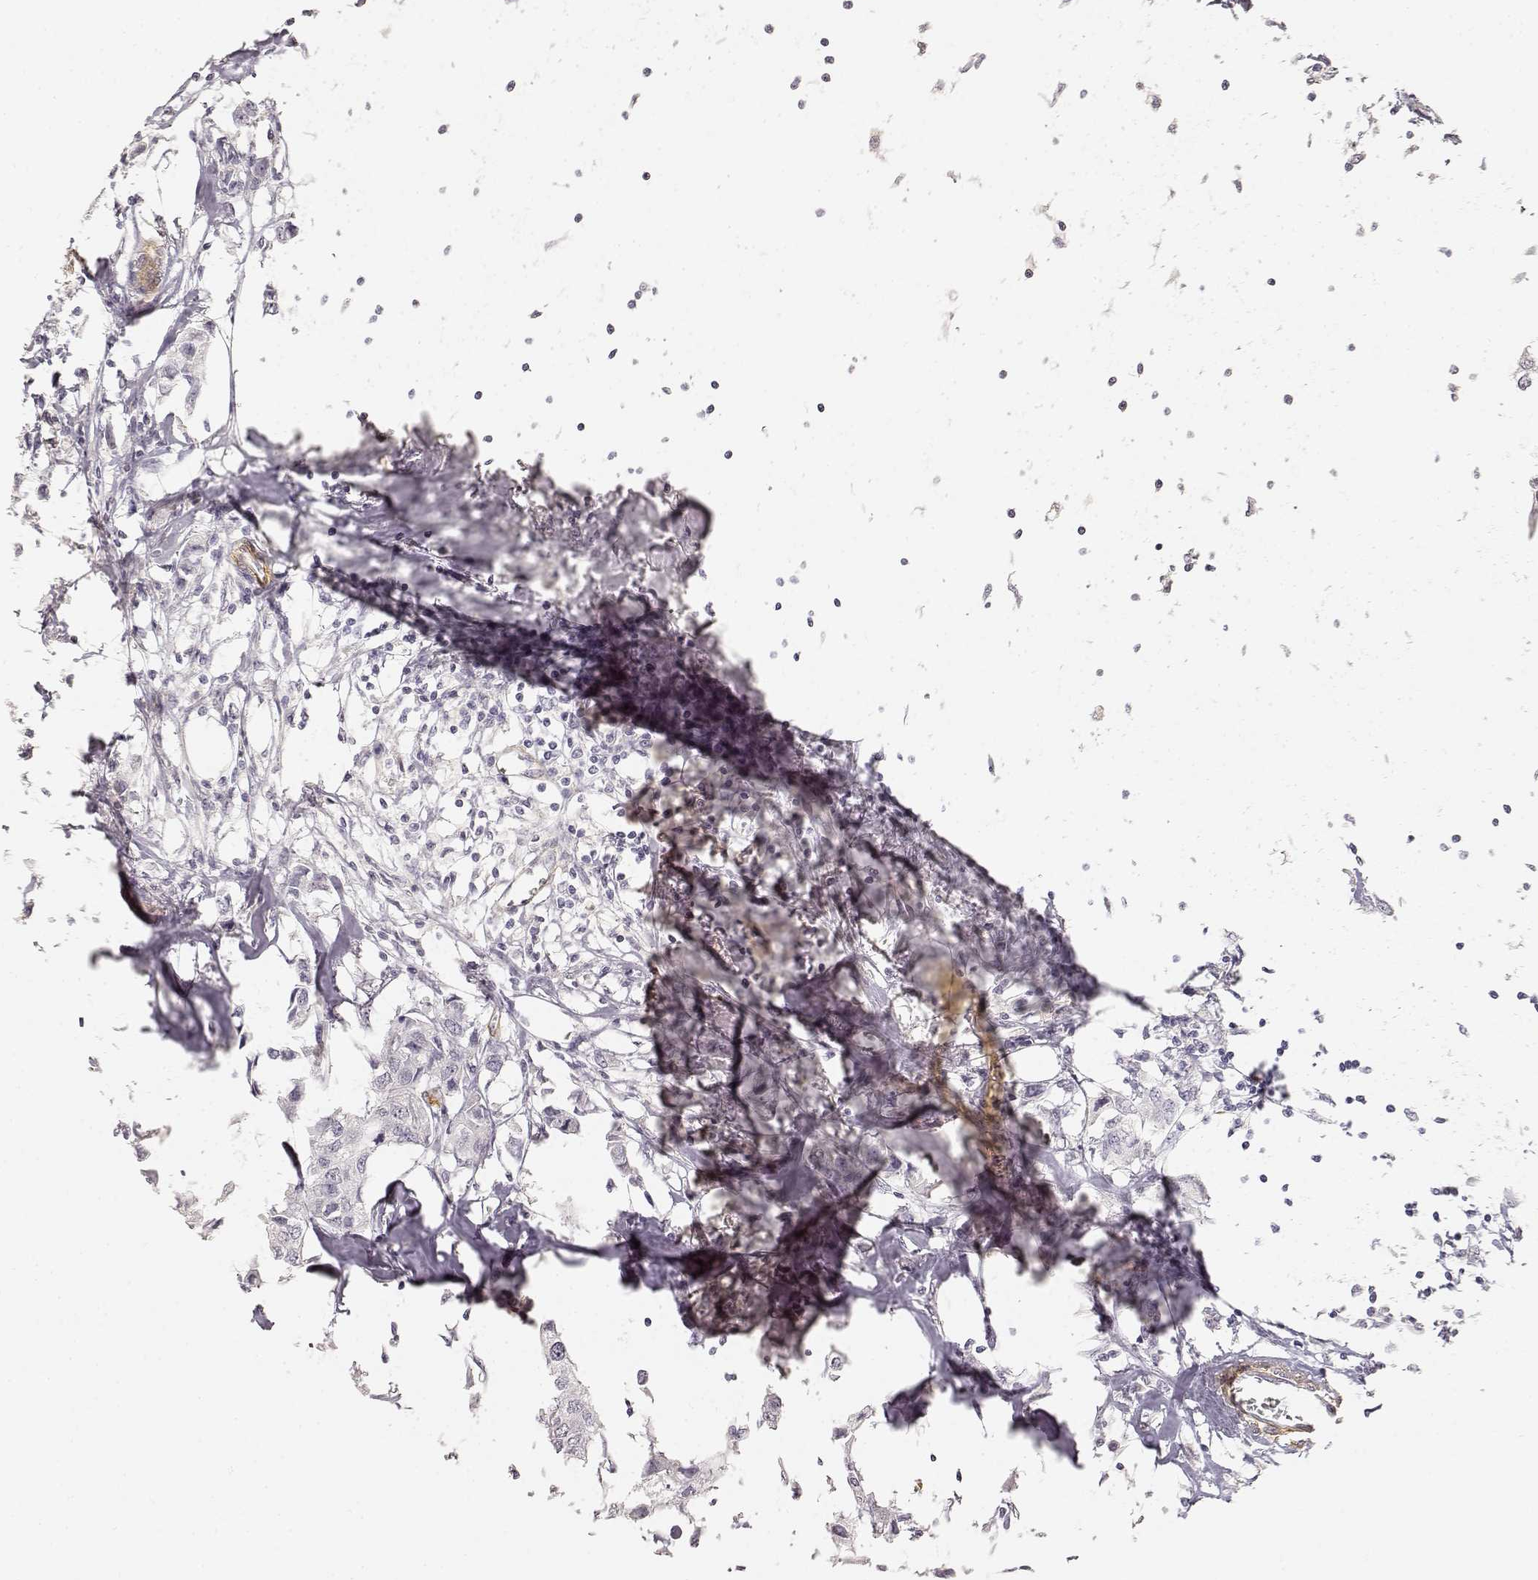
{"staining": {"intensity": "negative", "quantity": "none", "location": "none"}, "tissue": "breast cancer", "cell_type": "Tumor cells", "image_type": "cancer", "snomed": [{"axis": "morphology", "description": "Duct carcinoma"}, {"axis": "topography", "description": "Breast"}], "caption": "High power microscopy histopathology image of an immunohistochemistry micrograph of breast intraductal carcinoma, revealing no significant expression in tumor cells. (DAB (3,3'-diaminobenzidine) immunohistochemistry with hematoxylin counter stain).", "gene": "LAMA4", "patient": {"sex": "female", "age": 80}}